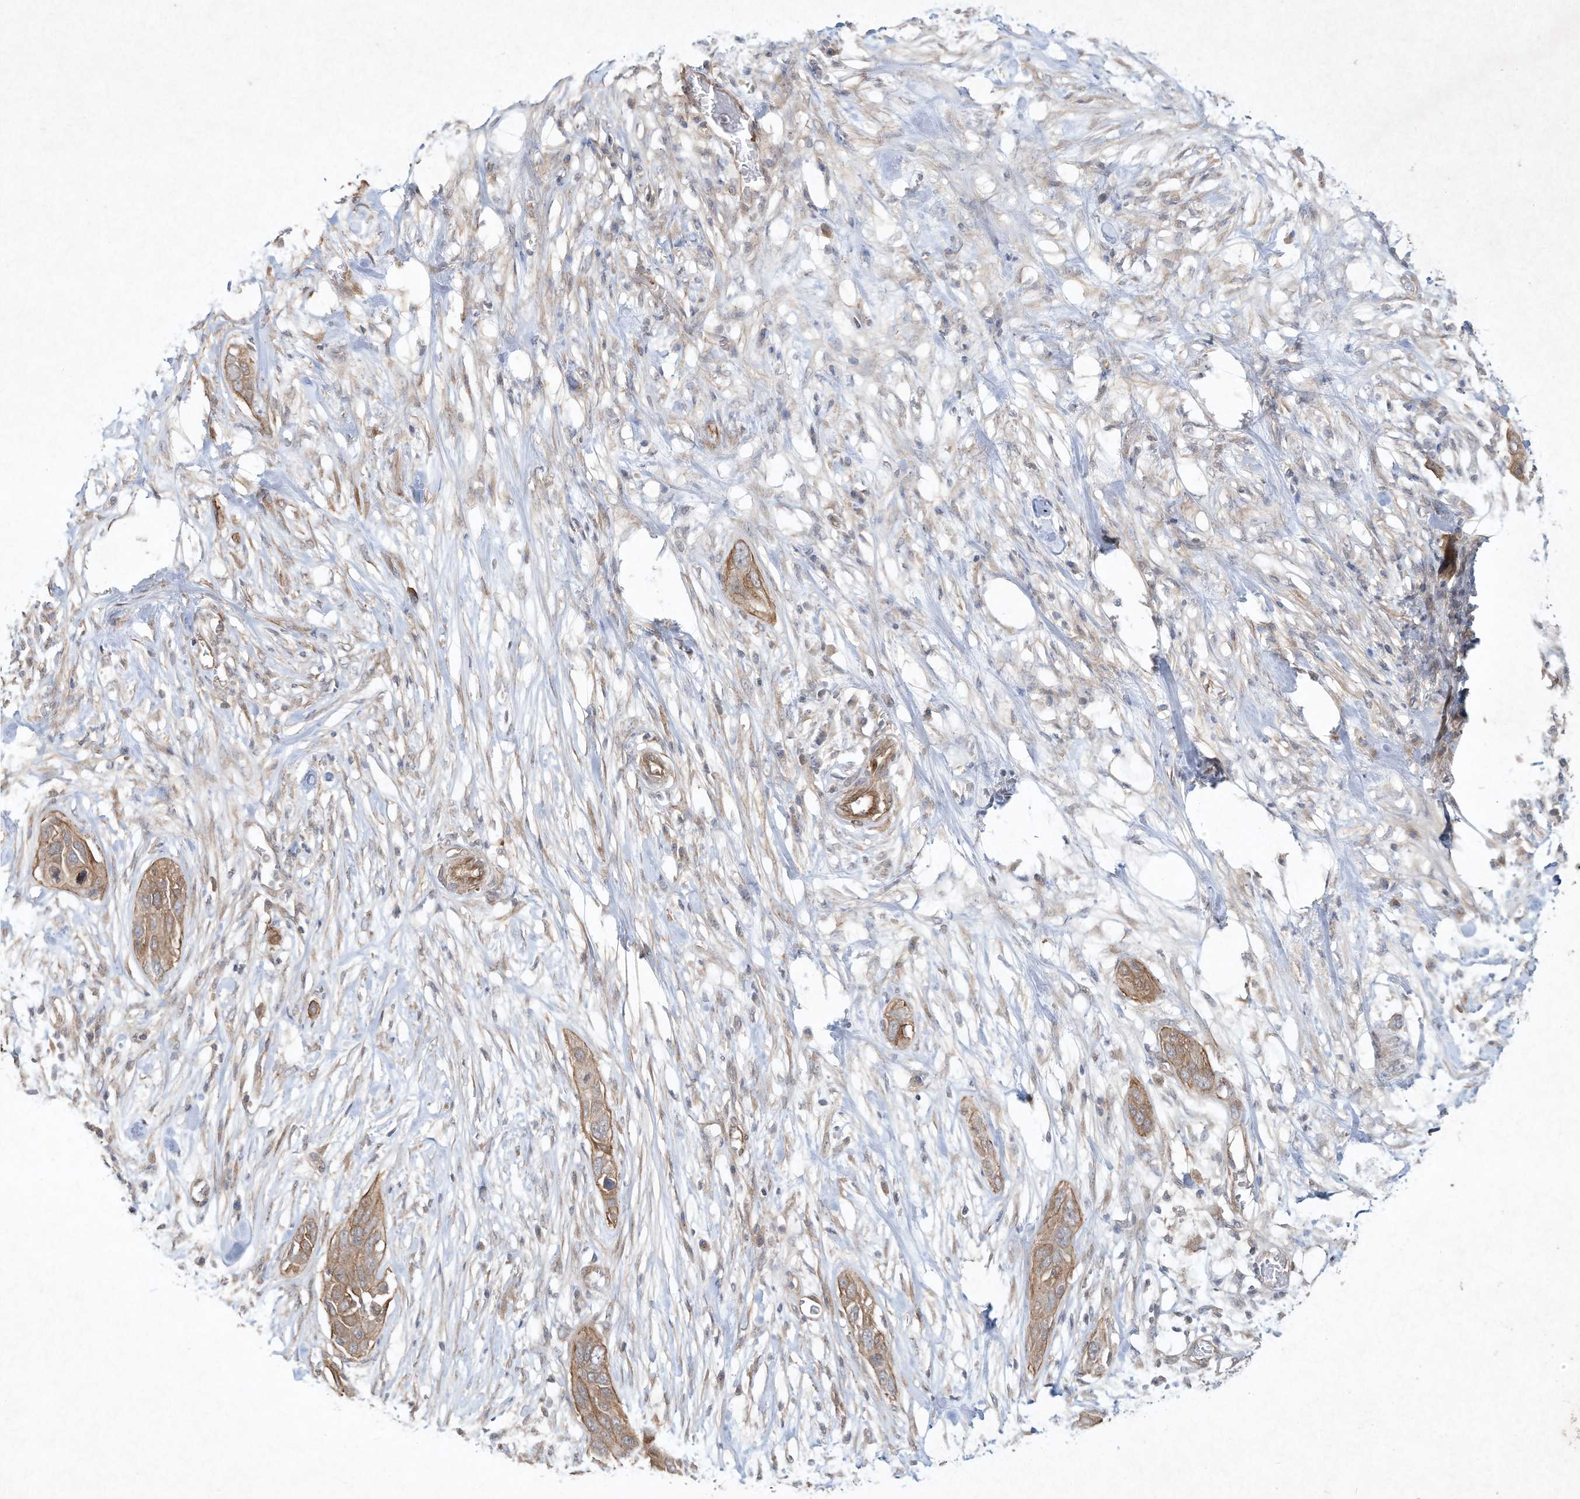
{"staining": {"intensity": "moderate", "quantity": ">75%", "location": "cytoplasmic/membranous"}, "tissue": "pancreatic cancer", "cell_type": "Tumor cells", "image_type": "cancer", "snomed": [{"axis": "morphology", "description": "Adenocarcinoma, NOS"}, {"axis": "topography", "description": "Pancreas"}], "caption": "A medium amount of moderate cytoplasmic/membranous expression is appreciated in approximately >75% of tumor cells in adenocarcinoma (pancreatic) tissue.", "gene": "HTR5A", "patient": {"sex": "female", "age": 60}}